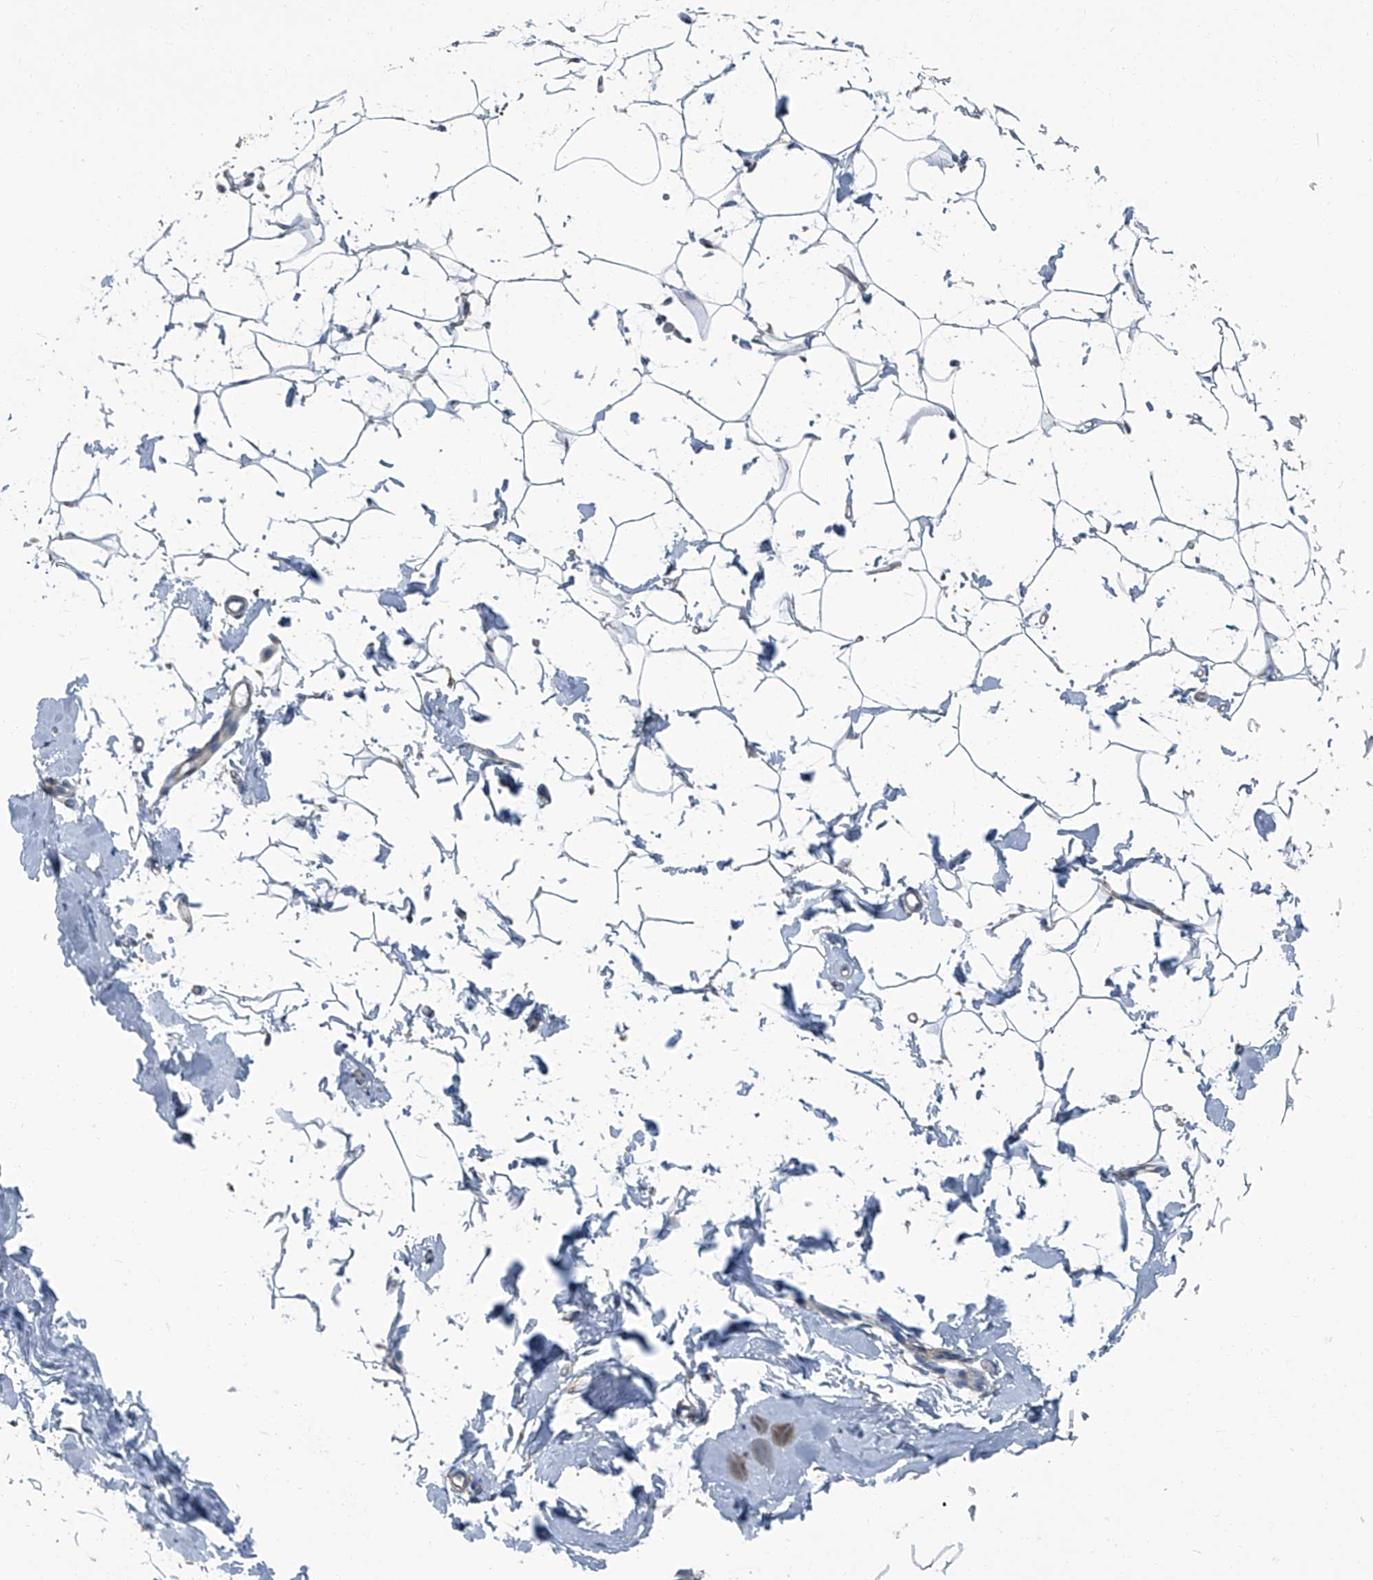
{"staining": {"intensity": "negative", "quantity": "none", "location": "none"}, "tissue": "adipose tissue", "cell_type": "Adipocytes", "image_type": "normal", "snomed": [{"axis": "morphology", "description": "Normal tissue, NOS"}, {"axis": "topography", "description": "Breast"}], "caption": "Immunohistochemical staining of benign adipose tissue exhibits no significant staining in adipocytes. (Brightfield microscopy of DAB (3,3'-diaminobenzidine) immunohistochemistry (IHC) at high magnification).", "gene": "SEPTIN7", "patient": {"sex": "female", "age": 23}}